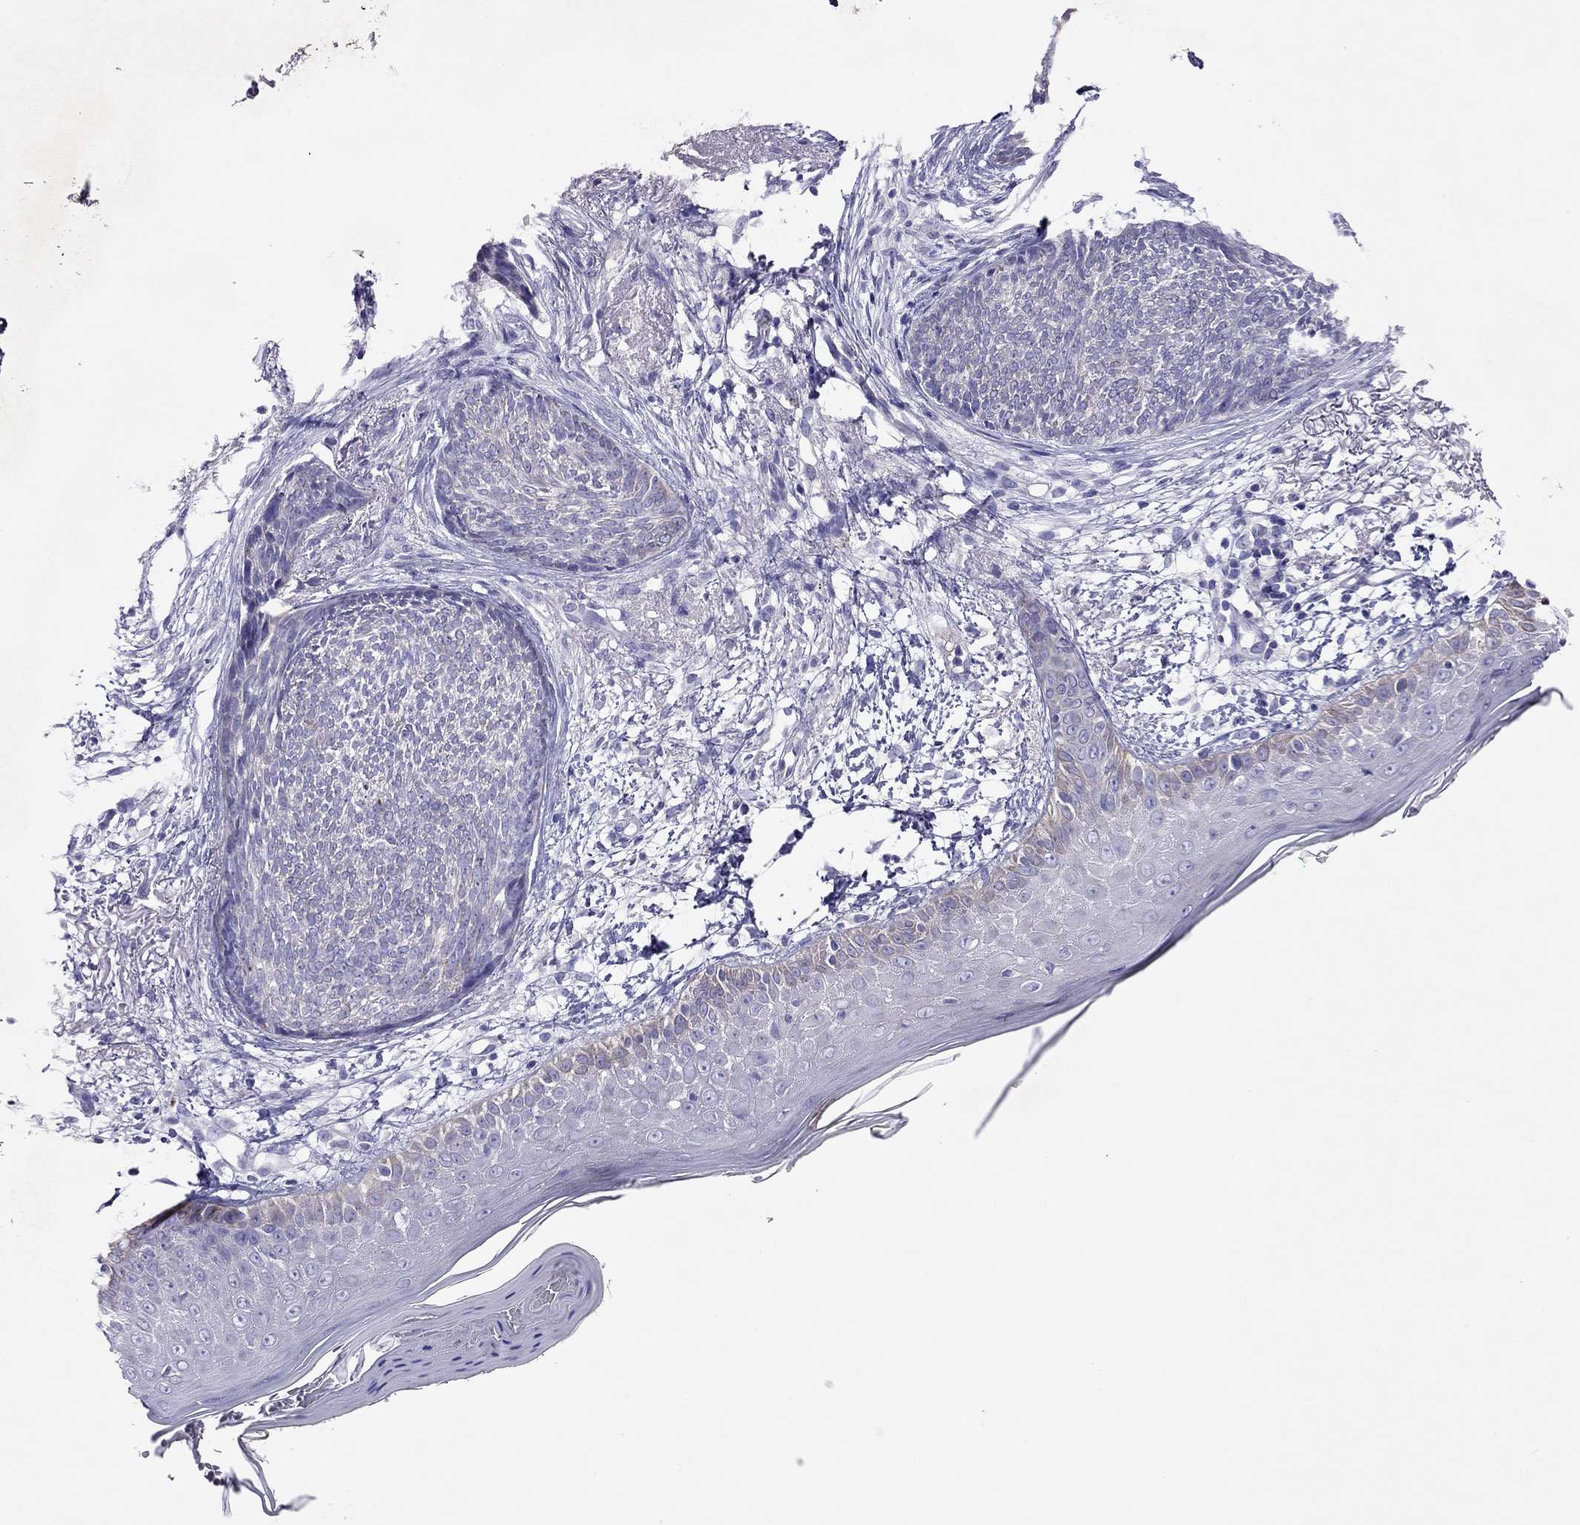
{"staining": {"intensity": "moderate", "quantity": "<25%", "location": "cytoplasmic/membranous"}, "tissue": "skin cancer", "cell_type": "Tumor cells", "image_type": "cancer", "snomed": [{"axis": "morphology", "description": "Normal tissue, NOS"}, {"axis": "morphology", "description": "Basal cell carcinoma"}, {"axis": "topography", "description": "Skin"}], "caption": "Immunohistochemical staining of human skin basal cell carcinoma demonstrates low levels of moderate cytoplasmic/membranous expression in about <25% of tumor cells.", "gene": "CAPNS2", "patient": {"sex": "male", "age": 84}}